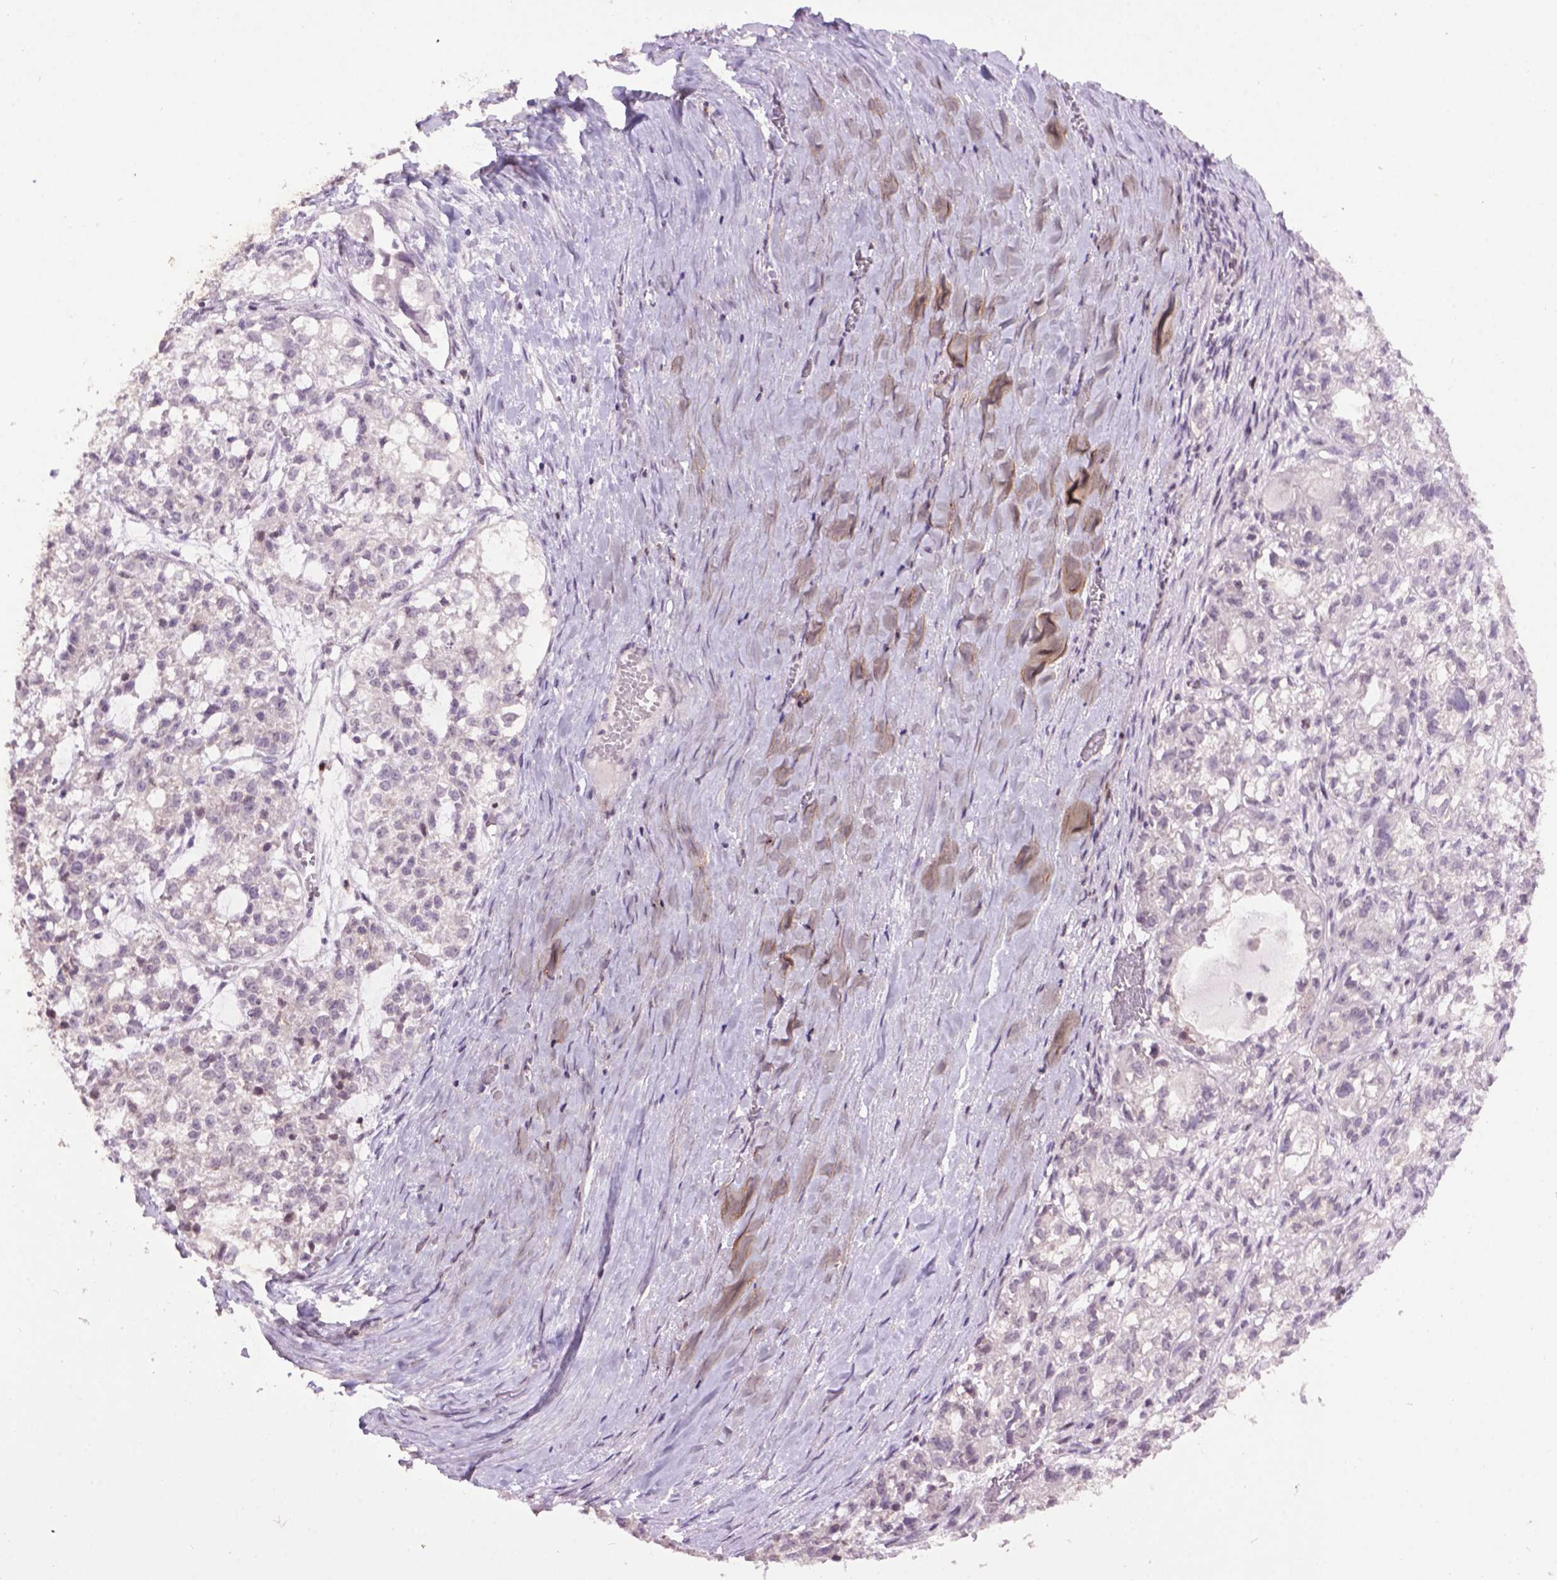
{"staining": {"intensity": "negative", "quantity": "none", "location": "none"}, "tissue": "ovarian cancer", "cell_type": "Tumor cells", "image_type": "cancer", "snomed": [{"axis": "morphology", "description": "Carcinoma, endometroid"}, {"axis": "topography", "description": "Ovary"}], "caption": "Immunohistochemistry (IHC) micrograph of neoplastic tissue: human ovarian cancer (endometroid carcinoma) stained with DAB (3,3'-diaminobenzidine) displays no significant protein expression in tumor cells. (DAB immunohistochemistry (IHC) with hematoxylin counter stain).", "gene": "TH", "patient": {"sex": "female", "age": 64}}